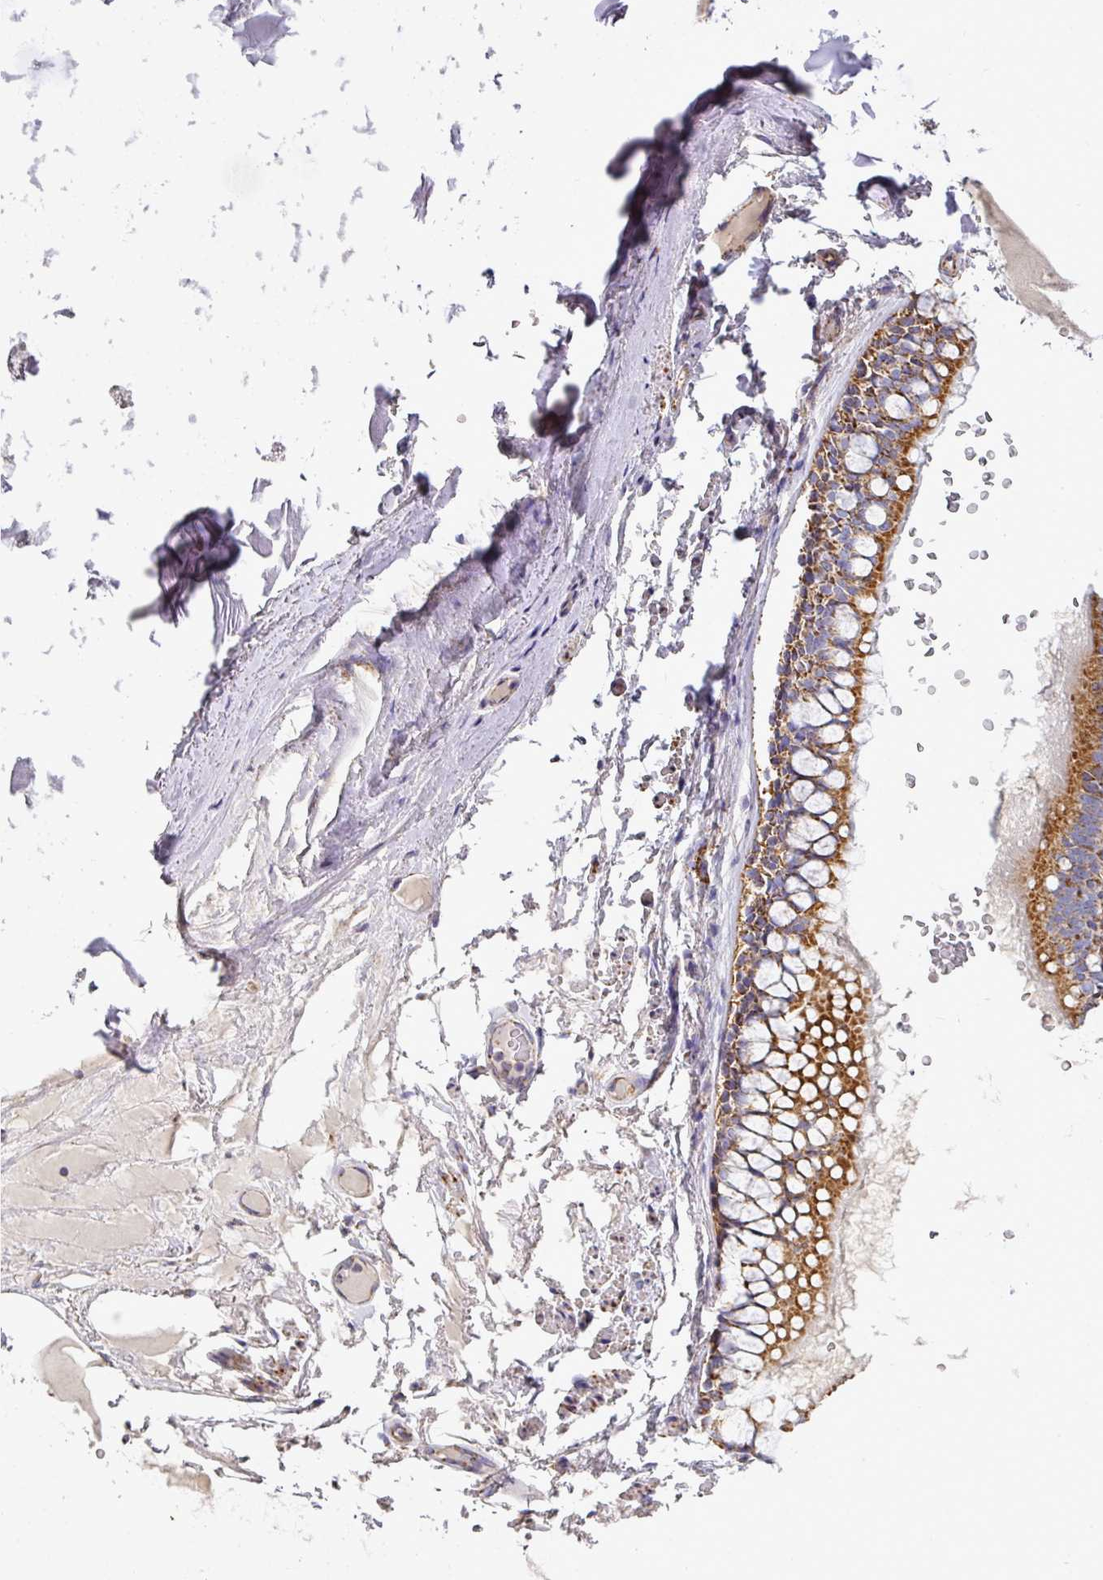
{"staining": {"intensity": "weak", "quantity": "<25%", "location": "cytoplasmic/membranous"}, "tissue": "soft tissue", "cell_type": "Chondrocytes", "image_type": "normal", "snomed": [{"axis": "morphology", "description": "Normal tissue, NOS"}, {"axis": "topography", "description": "Bronchus"}], "caption": "A micrograph of human soft tissue is negative for staining in chondrocytes. (Brightfield microscopy of DAB immunohistochemistry (IHC) at high magnification).", "gene": "UQCRFS1", "patient": {"sex": "male", "age": 70}}